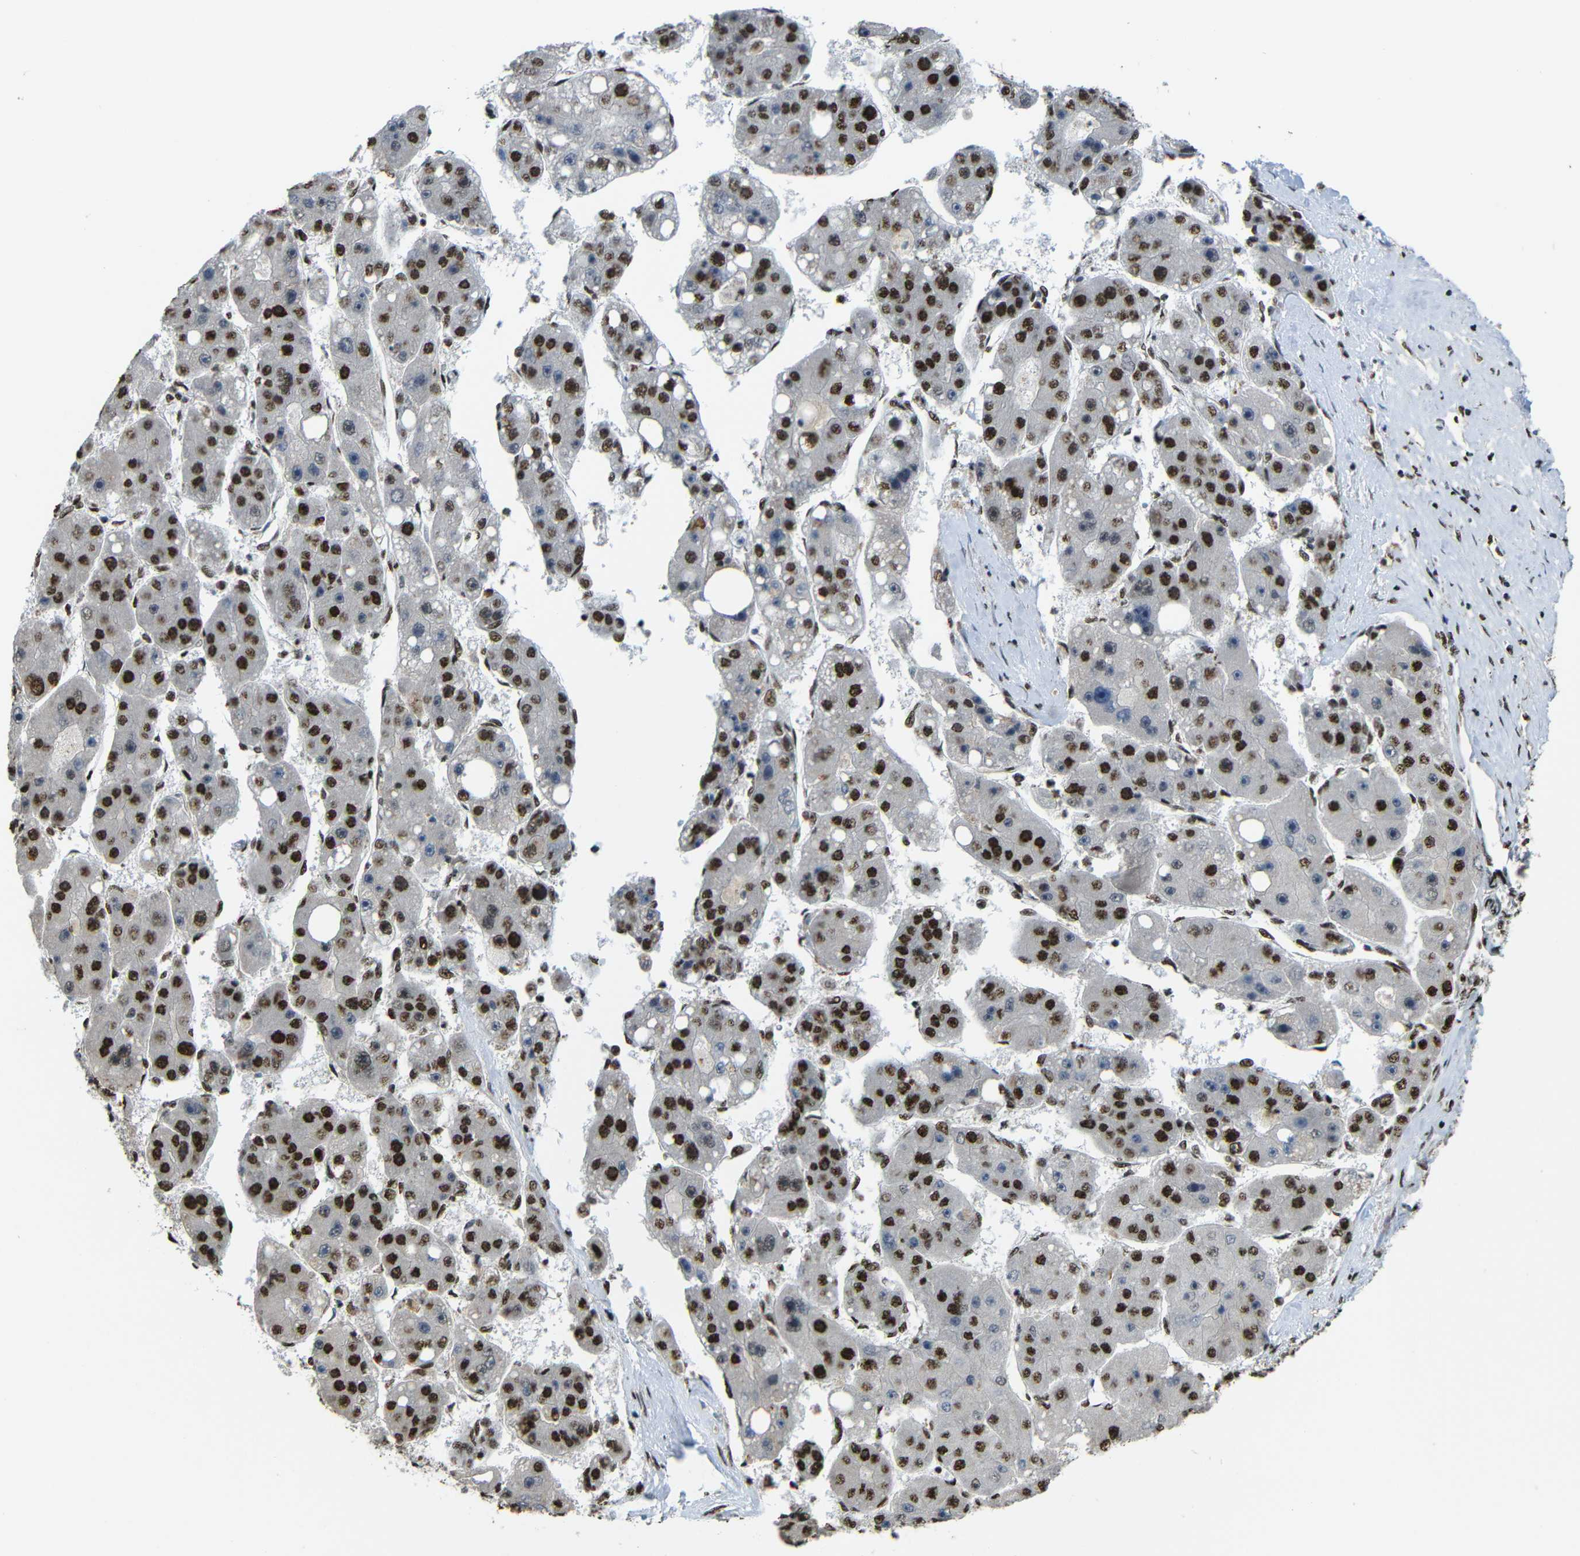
{"staining": {"intensity": "strong", "quantity": "<25%", "location": "nuclear"}, "tissue": "liver cancer", "cell_type": "Tumor cells", "image_type": "cancer", "snomed": [{"axis": "morphology", "description": "Carcinoma, Hepatocellular, NOS"}, {"axis": "topography", "description": "Liver"}], "caption": "Liver cancer stained with a protein marker shows strong staining in tumor cells.", "gene": "TCF7L2", "patient": {"sex": "female", "age": 61}}